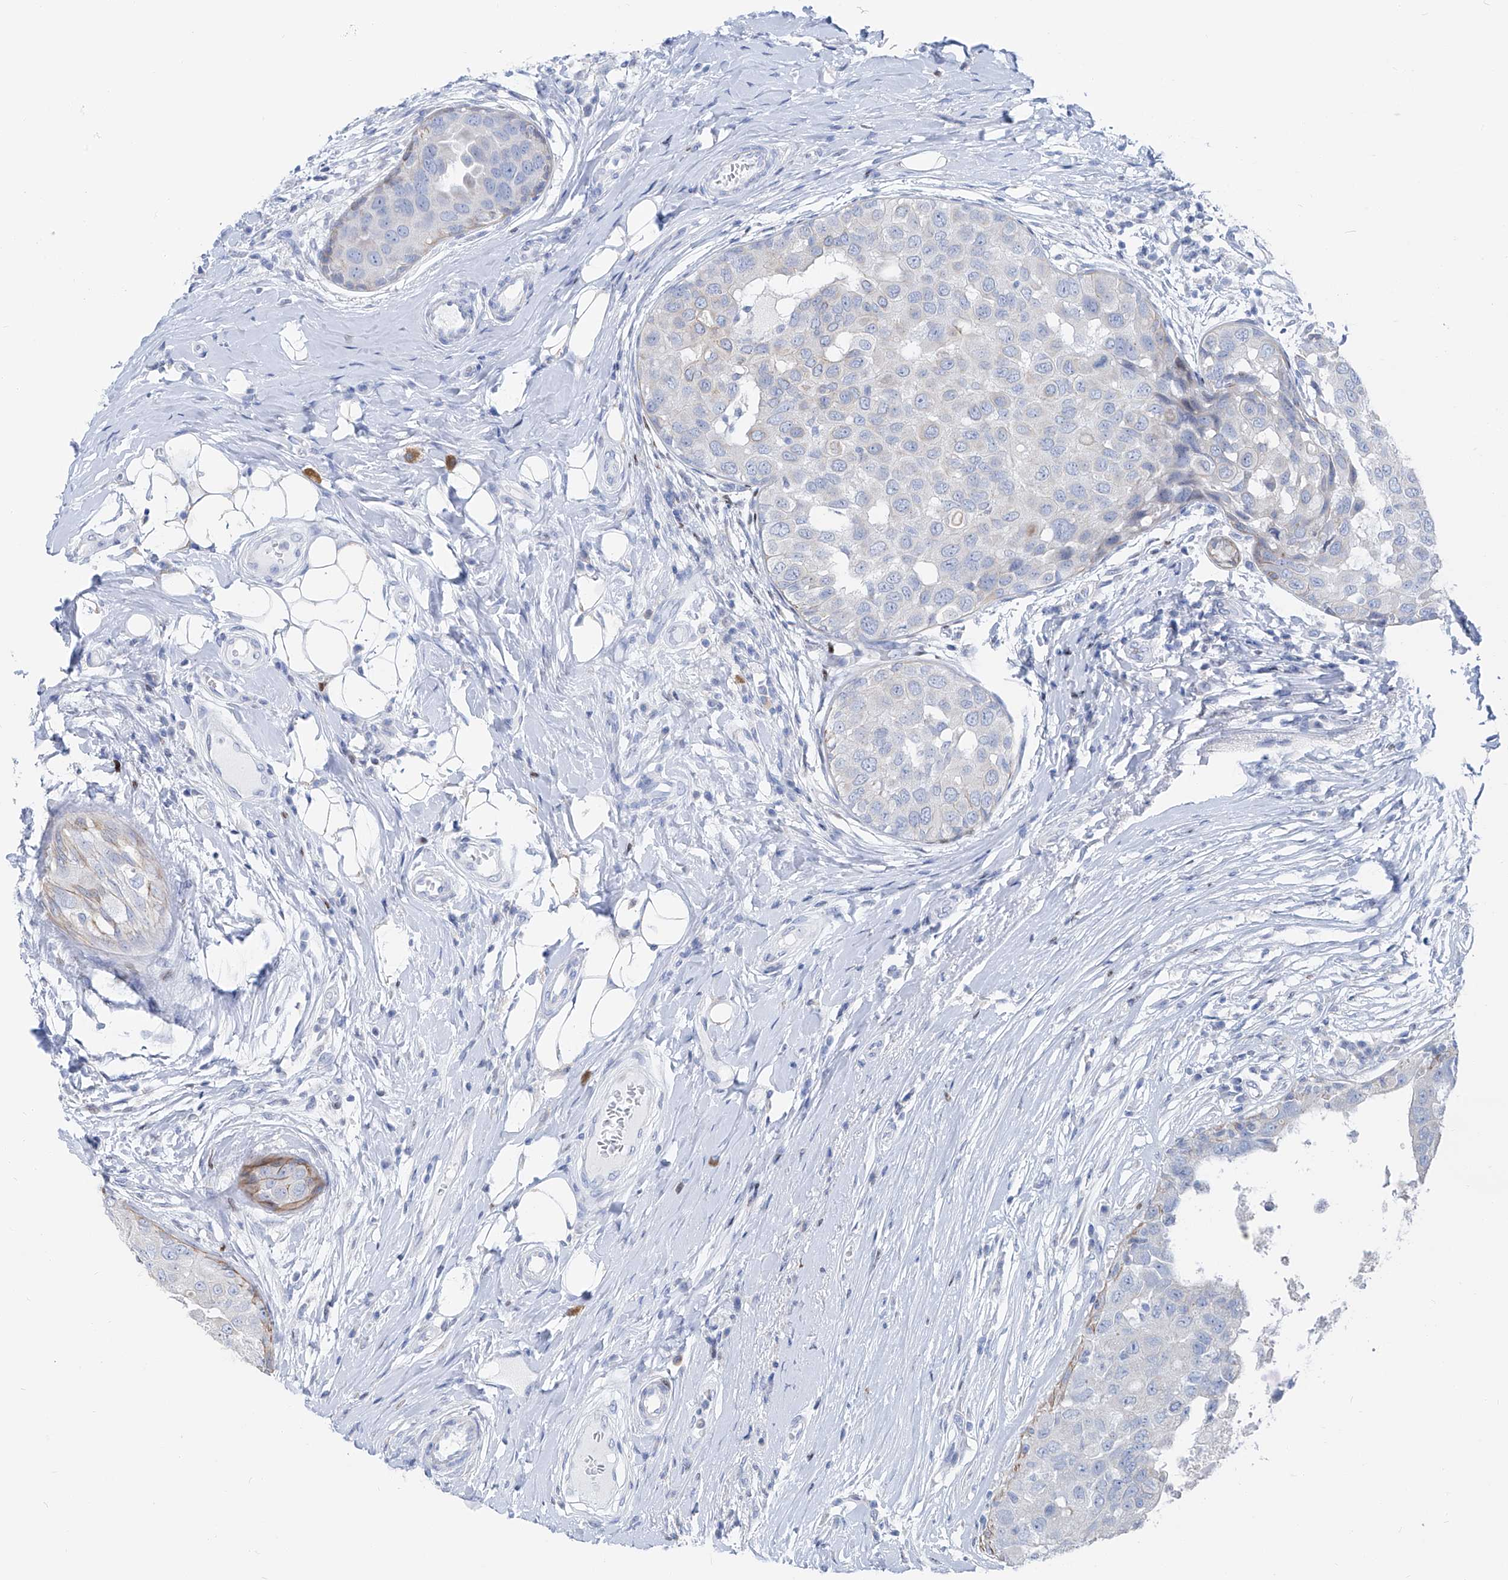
{"staining": {"intensity": "negative", "quantity": "none", "location": "none"}, "tissue": "breast cancer", "cell_type": "Tumor cells", "image_type": "cancer", "snomed": [{"axis": "morphology", "description": "Duct carcinoma"}, {"axis": "topography", "description": "Breast"}], "caption": "A high-resolution micrograph shows immunohistochemistry staining of breast invasive ductal carcinoma, which displays no significant expression in tumor cells.", "gene": "FRS3", "patient": {"sex": "female", "age": 27}}